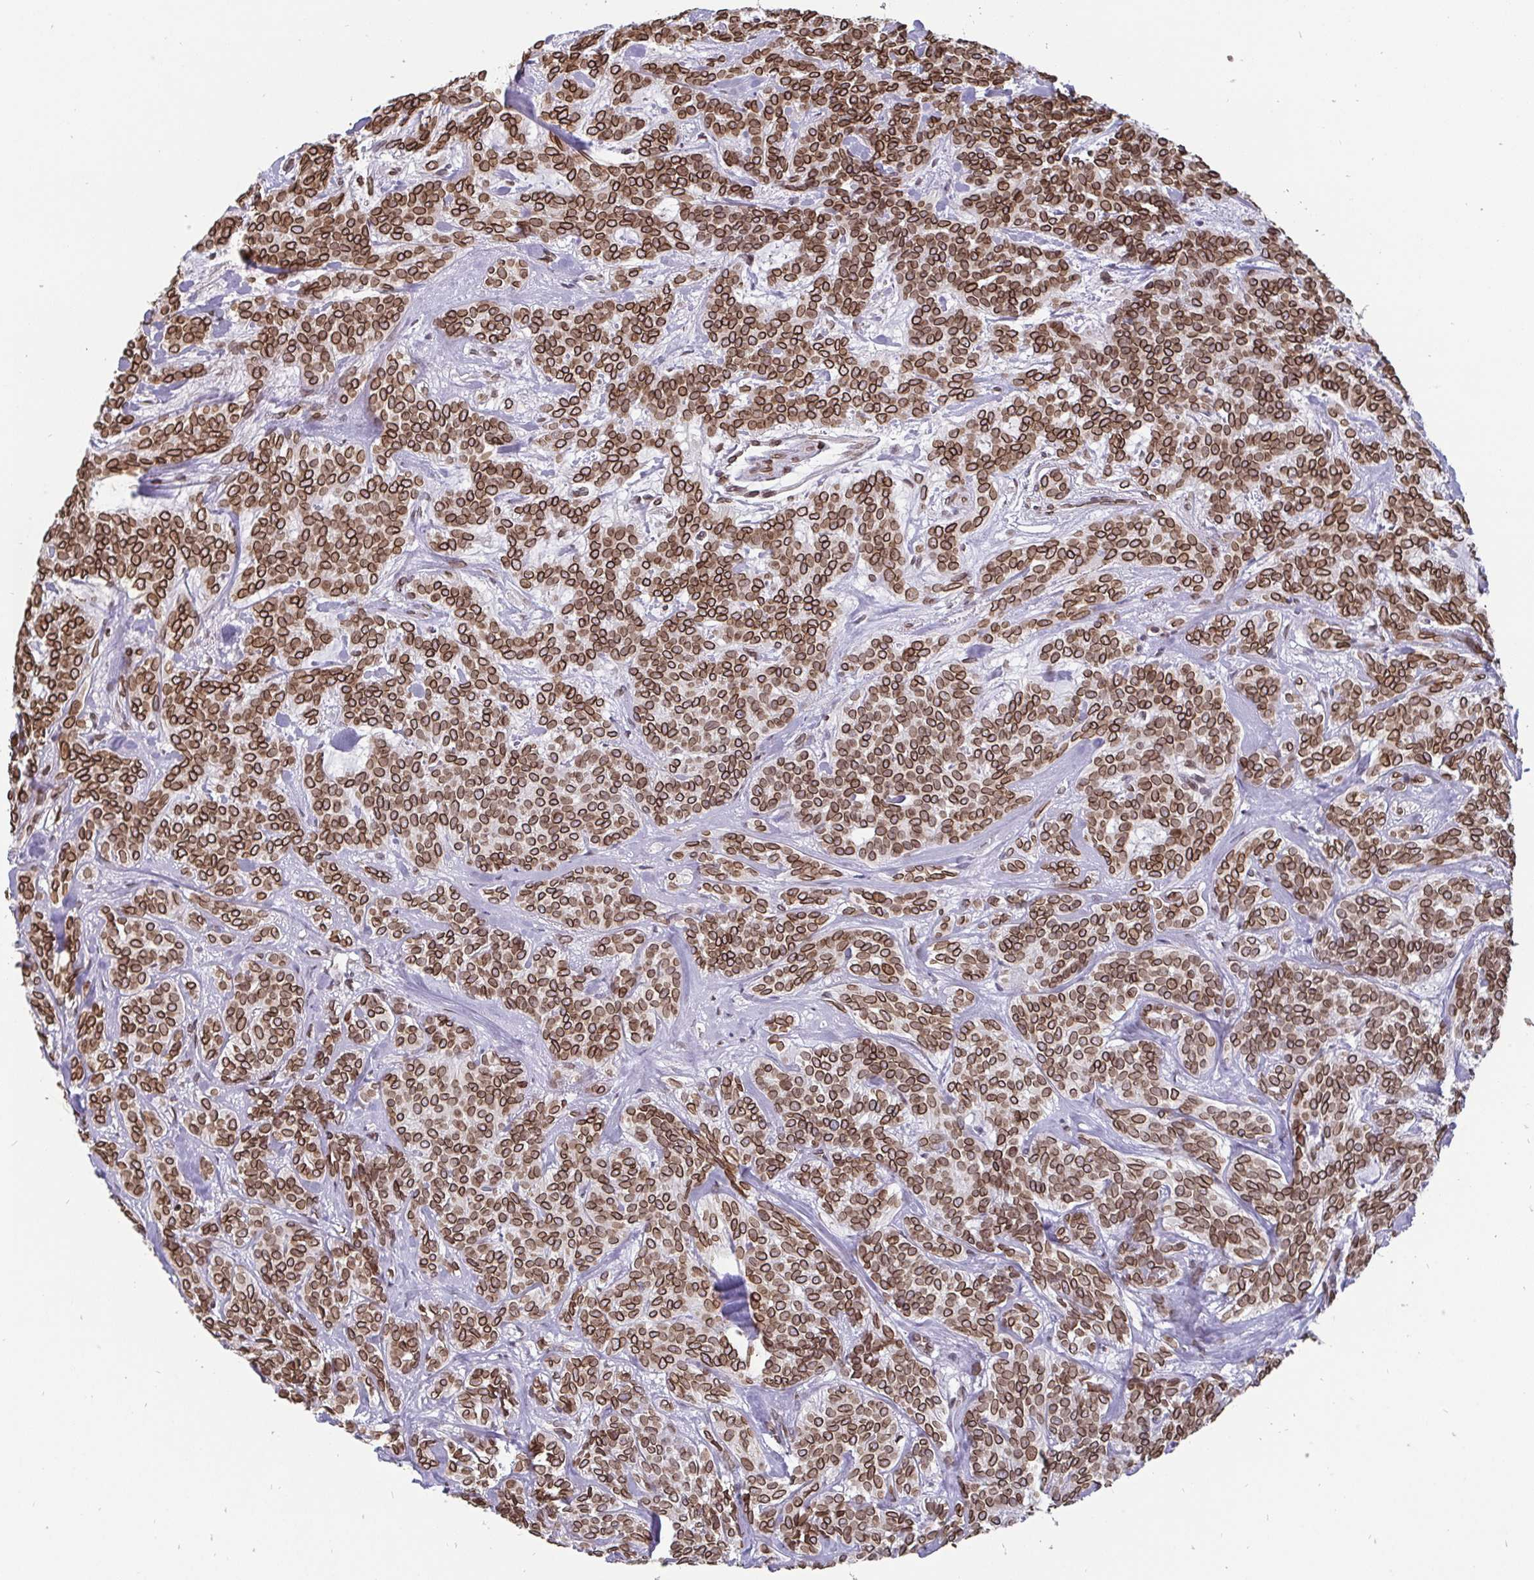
{"staining": {"intensity": "moderate", "quantity": ">75%", "location": "cytoplasmic/membranous,nuclear"}, "tissue": "head and neck cancer", "cell_type": "Tumor cells", "image_type": "cancer", "snomed": [{"axis": "morphology", "description": "Adenocarcinoma, NOS"}, {"axis": "topography", "description": "Head-Neck"}], "caption": "A brown stain labels moderate cytoplasmic/membranous and nuclear expression of a protein in head and neck cancer tumor cells. (DAB (3,3'-diaminobenzidine) IHC, brown staining for protein, blue staining for nuclei).", "gene": "EMD", "patient": {"sex": "female", "age": 57}}